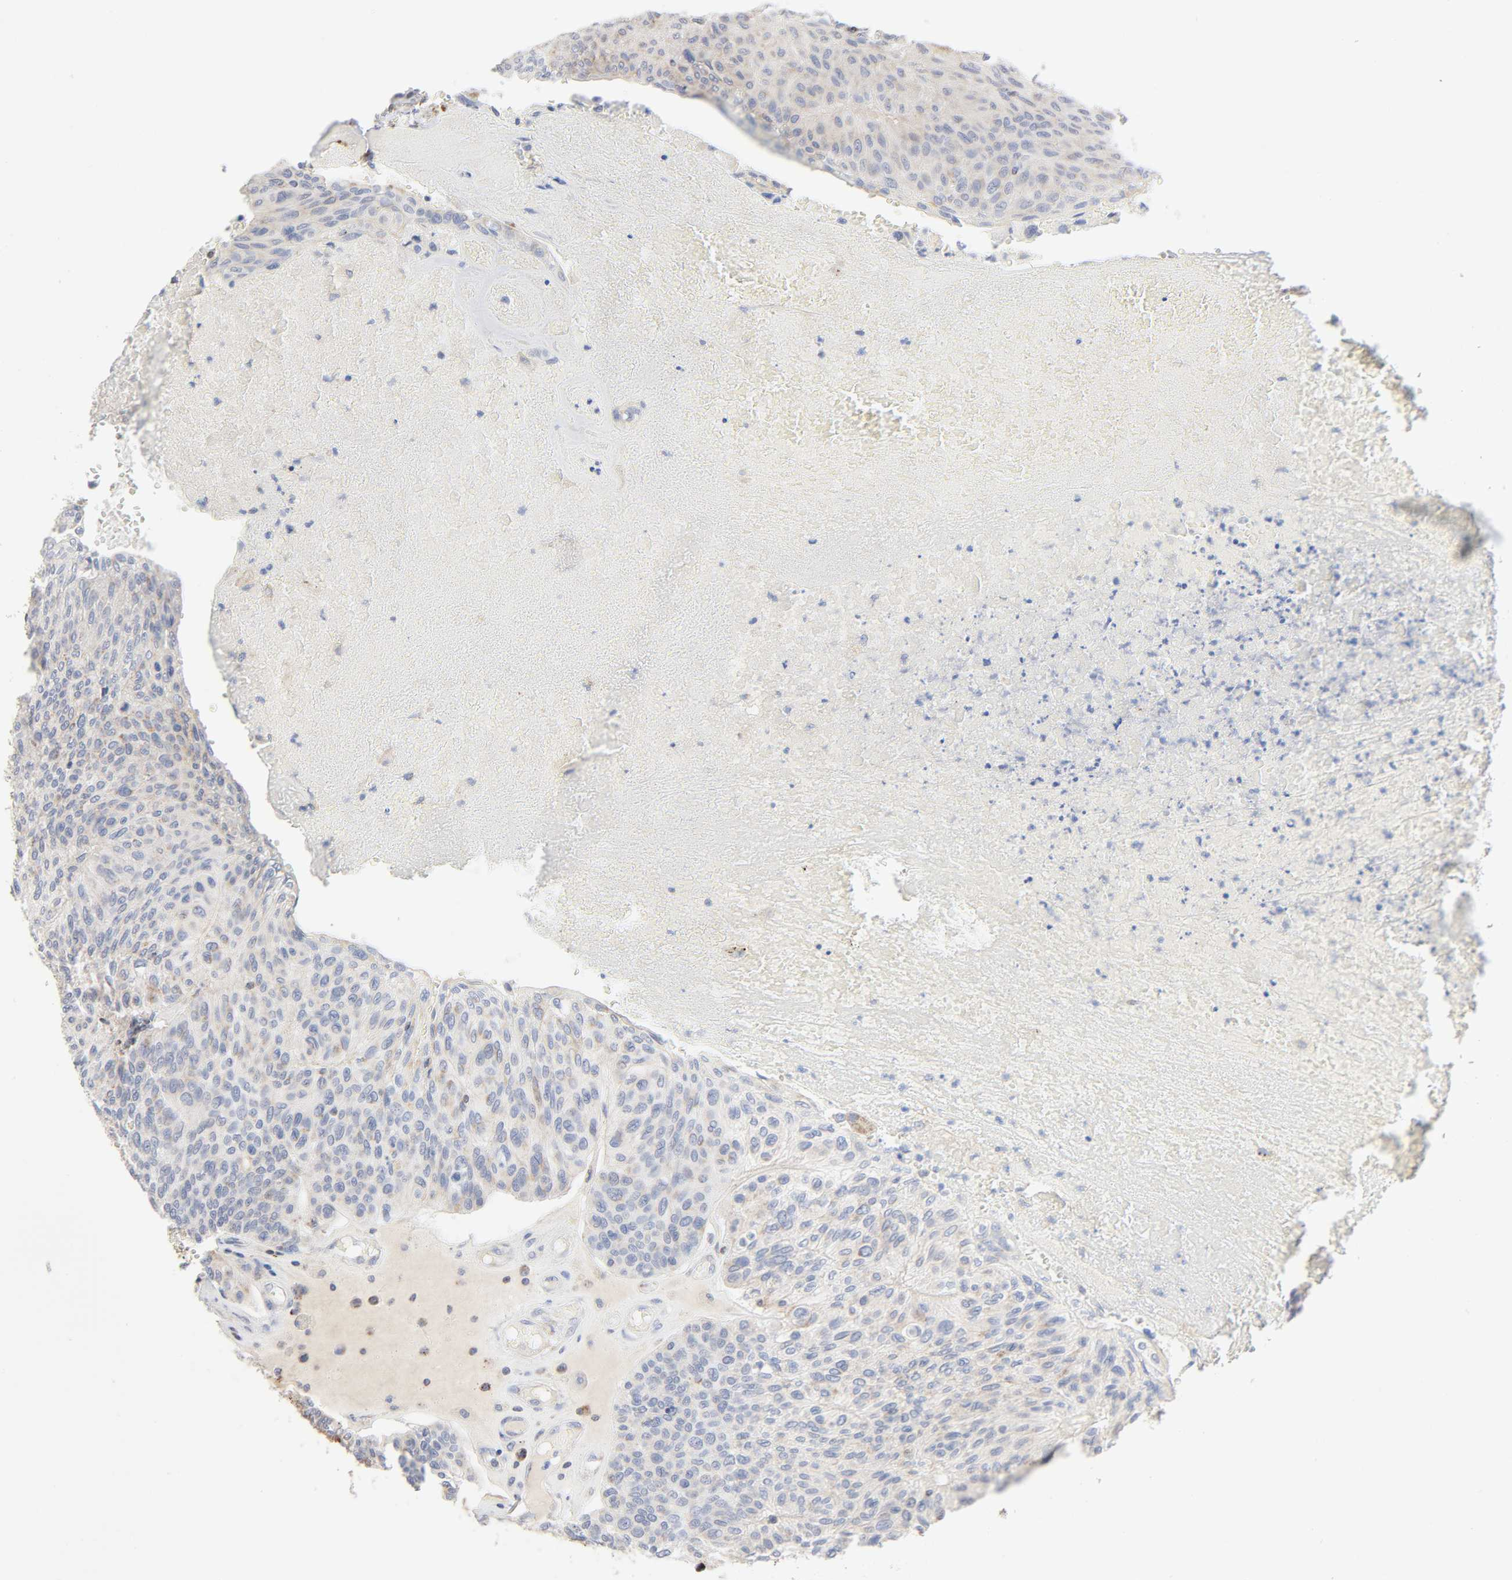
{"staining": {"intensity": "weak", "quantity": "25%-75%", "location": "cytoplasmic/membranous"}, "tissue": "urothelial cancer", "cell_type": "Tumor cells", "image_type": "cancer", "snomed": [{"axis": "morphology", "description": "Urothelial carcinoma, High grade"}, {"axis": "topography", "description": "Urinary bladder"}], "caption": "A brown stain shows weak cytoplasmic/membranous staining of a protein in high-grade urothelial carcinoma tumor cells. Nuclei are stained in blue.", "gene": "SYT16", "patient": {"sex": "male", "age": 66}}